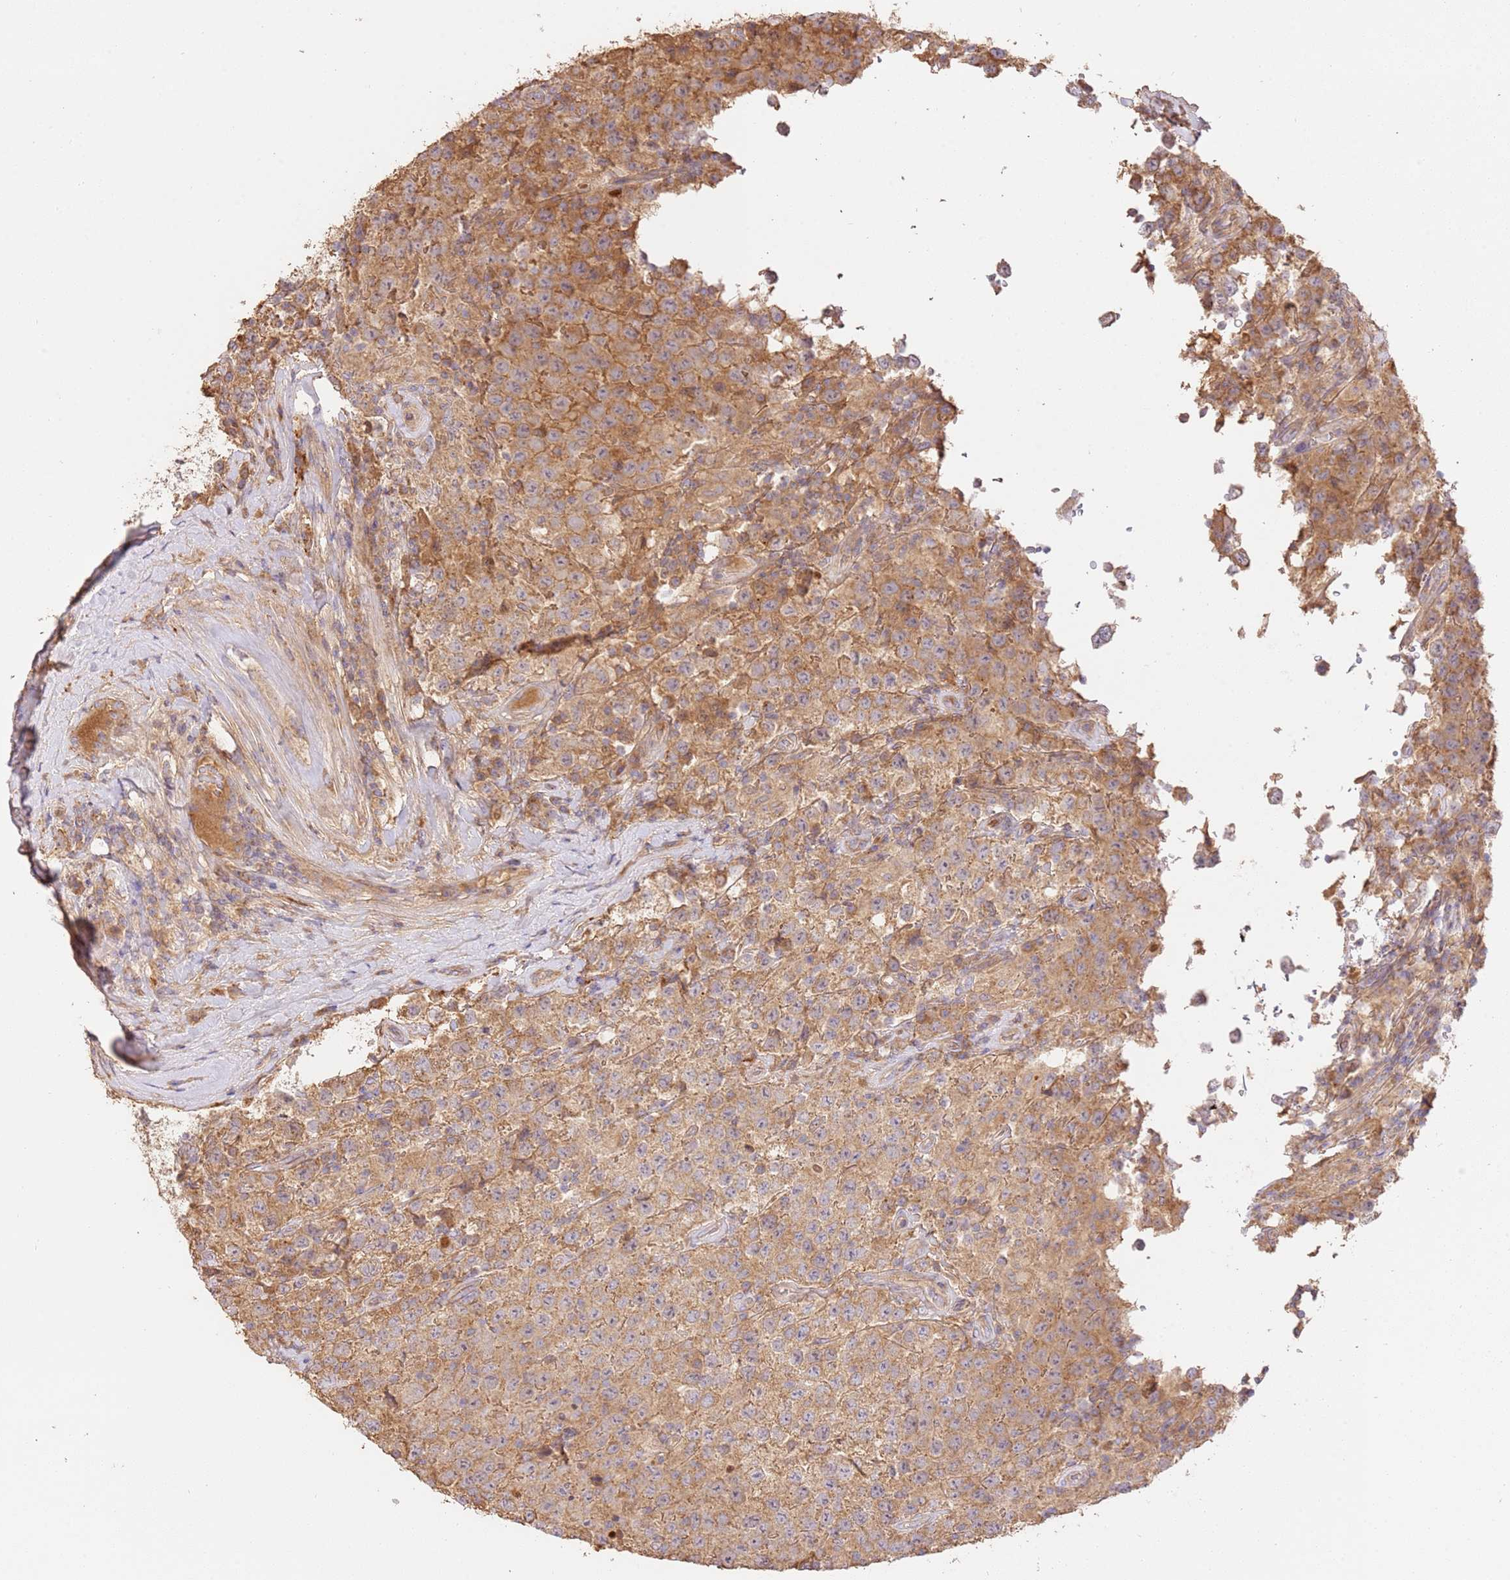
{"staining": {"intensity": "moderate", "quantity": ">75%", "location": "cytoplasmic/membranous"}, "tissue": "testis cancer", "cell_type": "Tumor cells", "image_type": "cancer", "snomed": [{"axis": "morphology", "description": "Seminoma, NOS"}, {"axis": "morphology", "description": "Carcinoma, Embryonal, NOS"}, {"axis": "topography", "description": "Testis"}], "caption": "Human seminoma (testis) stained with a brown dye demonstrates moderate cytoplasmic/membranous positive positivity in approximately >75% of tumor cells.", "gene": "CEP55", "patient": {"sex": "male", "age": 41}}